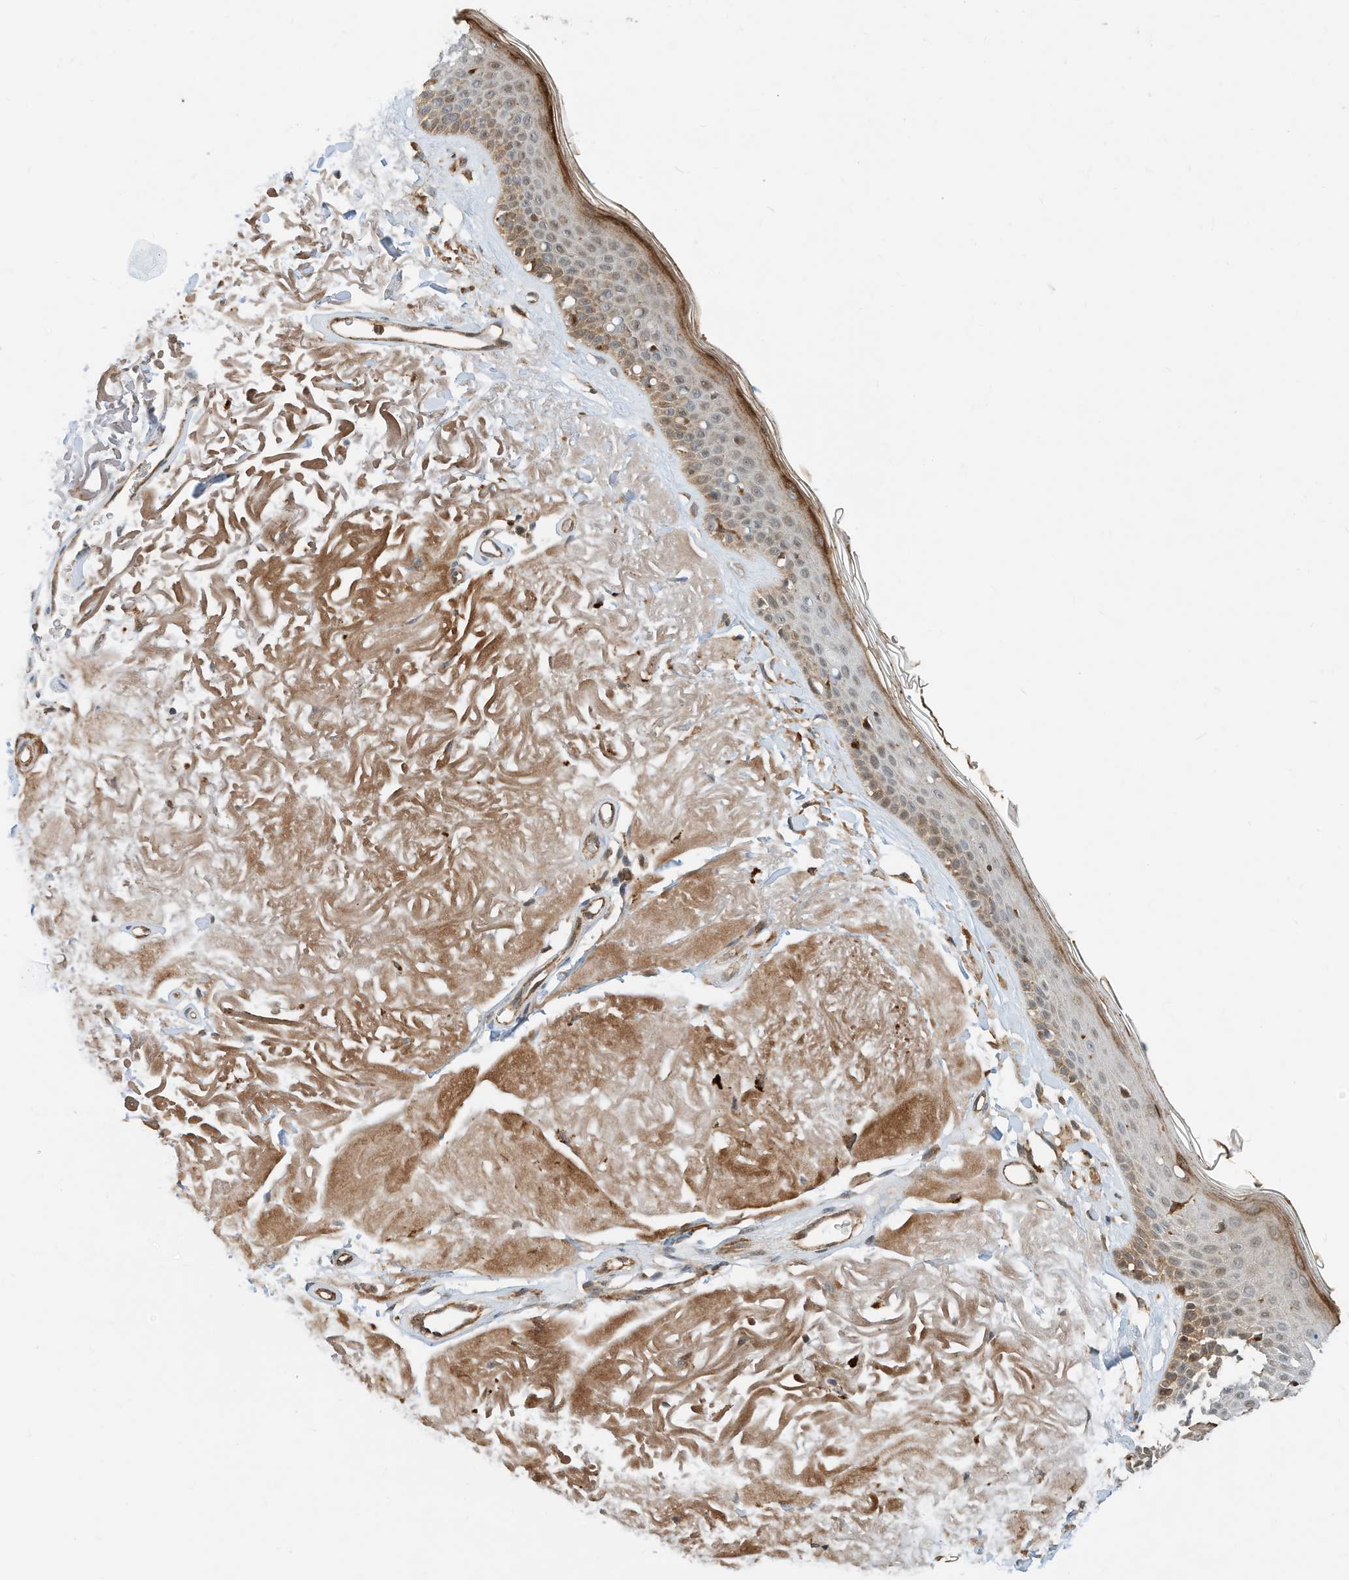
{"staining": {"intensity": "moderate", "quantity": ">75%", "location": "cytoplasmic/membranous"}, "tissue": "skin", "cell_type": "Fibroblasts", "image_type": "normal", "snomed": [{"axis": "morphology", "description": "Normal tissue, NOS"}, {"axis": "topography", "description": "Skin"}, {"axis": "topography", "description": "Skeletal muscle"}], "caption": "Unremarkable skin was stained to show a protein in brown. There is medium levels of moderate cytoplasmic/membranous expression in approximately >75% of fibroblasts.", "gene": "CPAMD8", "patient": {"sex": "male", "age": 83}}